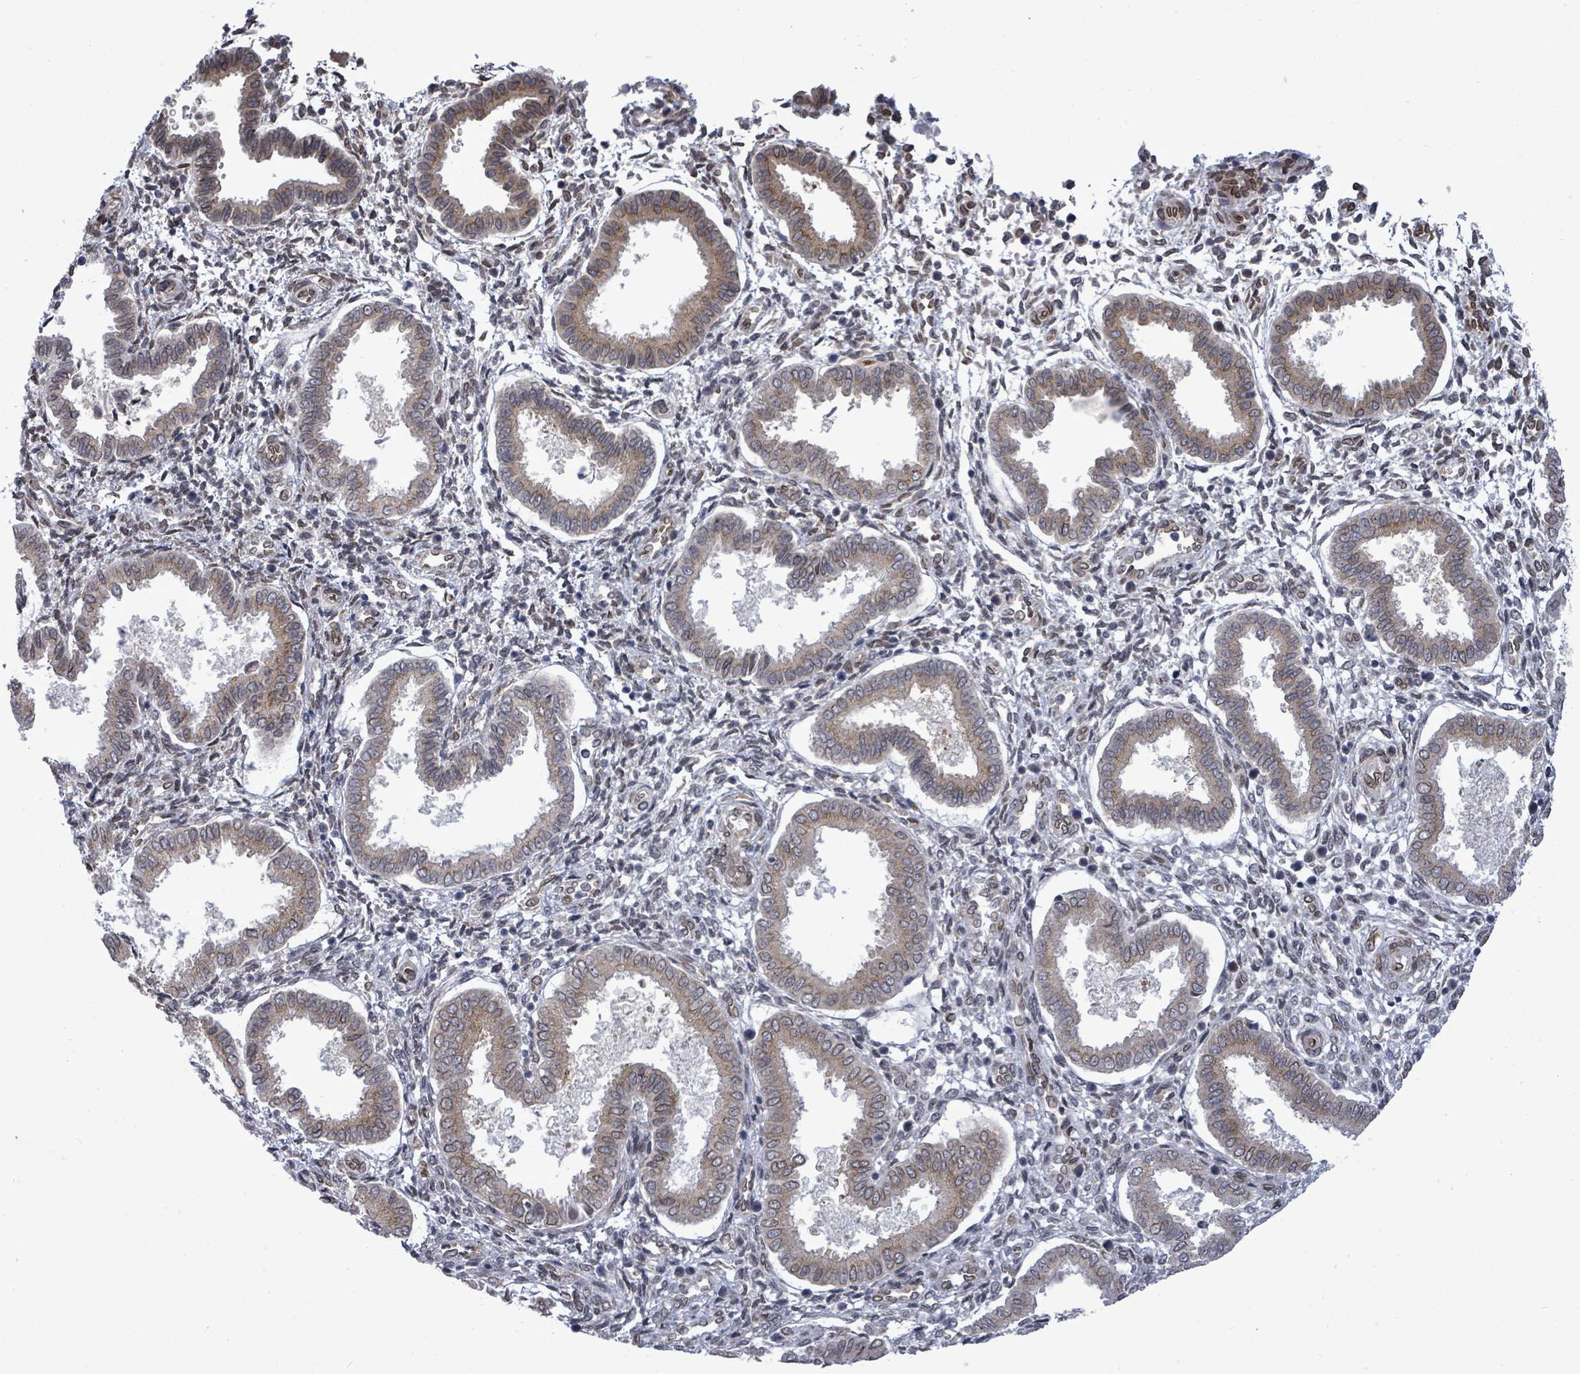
{"staining": {"intensity": "negative", "quantity": "none", "location": "none"}, "tissue": "endometrium", "cell_type": "Cells in endometrial stroma", "image_type": "normal", "snomed": [{"axis": "morphology", "description": "Normal tissue, NOS"}, {"axis": "topography", "description": "Endometrium"}], "caption": "Immunohistochemistry (IHC) of unremarkable endometrium exhibits no positivity in cells in endometrial stroma.", "gene": "ARFGAP1", "patient": {"sex": "female", "age": 24}}